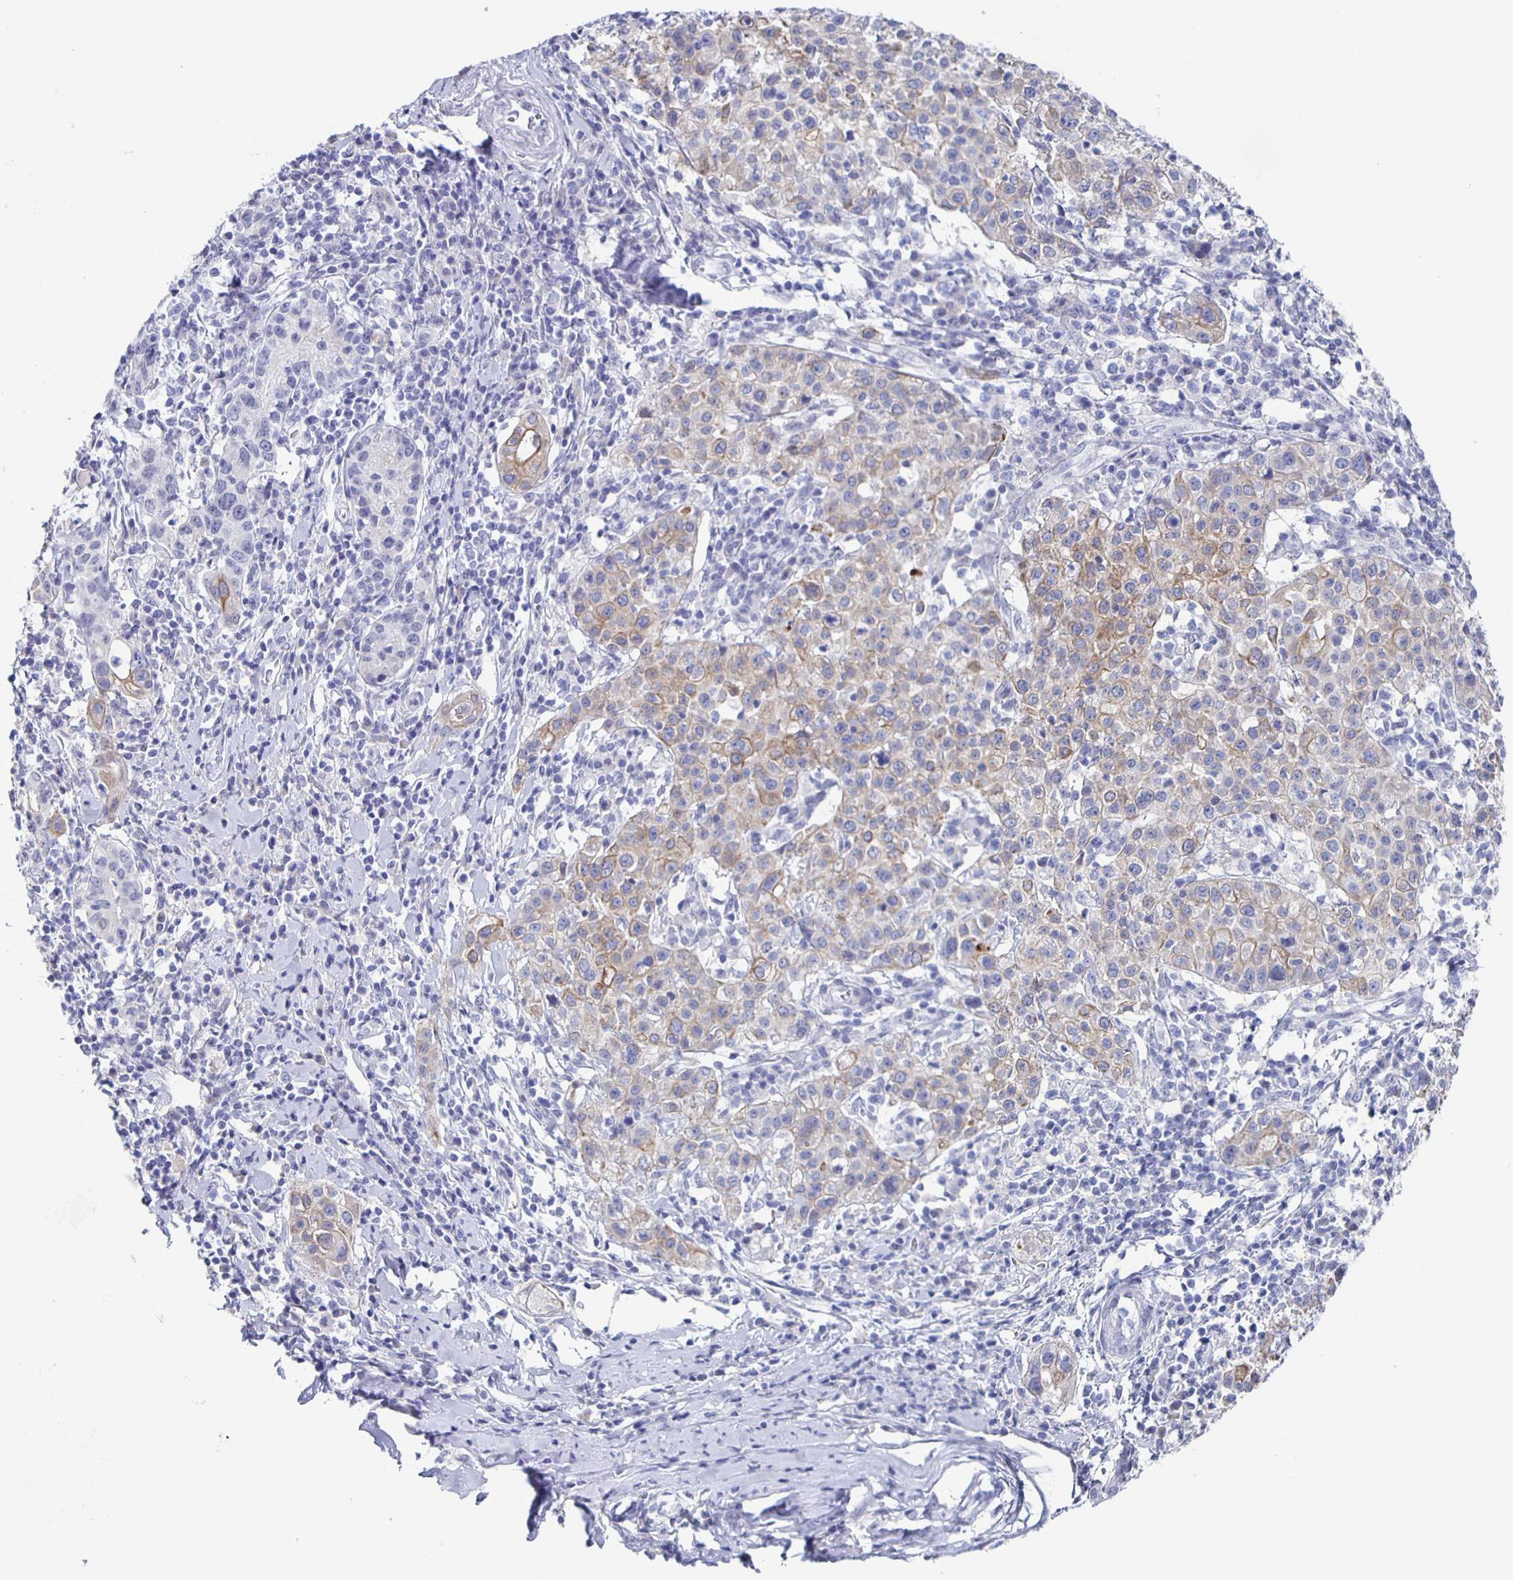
{"staining": {"intensity": "moderate", "quantity": "<25%", "location": "cytoplasmic/membranous"}, "tissue": "cervical cancer", "cell_type": "Tumor cells", "image_type": "cancer", "snomed": [{"axis": "morphology", "description": "Normal tissue, NOS"}, {"axis": "morphology", "description": "Adenocarcinoma, NOS"}, {"axis": "topography", "description": "Cervix"}], "caption": "Immunohistochemical staining of human cervical adenocarcinoma shows low levels of moderate cytoplasmic/membranous protein expression in approximately <25% of tumor cells. (IHC, brightfield microscopy, high magnification).", "gene": "CCDC17", "patient": {"sex": "female", "age": 44}}